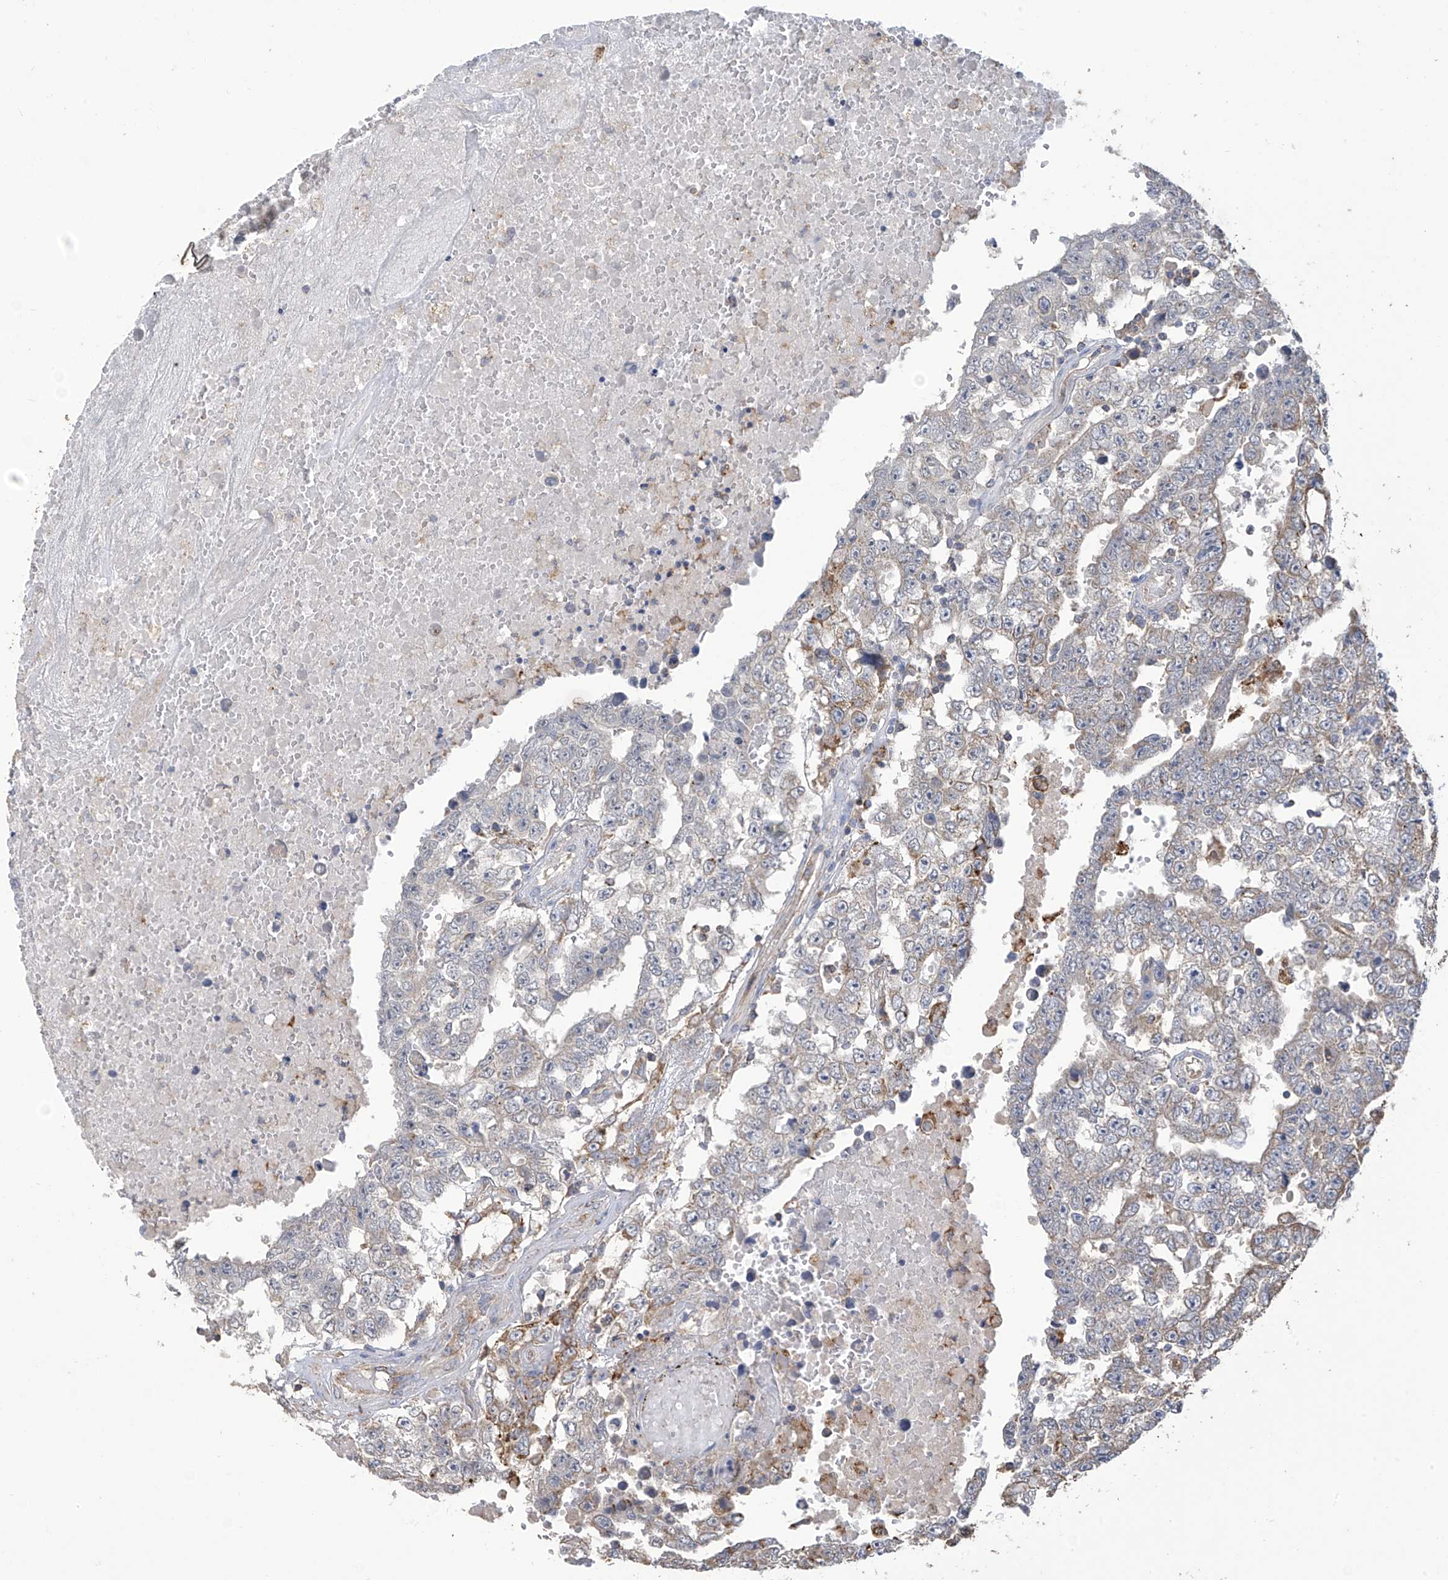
{"staining": {"intensity": "negative", "quantity": "none", "location": "none"}, "tissue": "testis cancer", "cell_type": "Tumor cells", "image_type": "cancer", "snomed": [{"axis": "morphology", "description": "Carcinoma, Embryonal, NOS"}, {"axis": "topography", "description": "Testis"}], "caption": "A high-resolution micrograph shows IHC staining of testis embryonal carcinoma, which exhibits no significant positivity in tumor cells.", "gene": "OGT", "patient": {"sex": "male", "age": 25}}